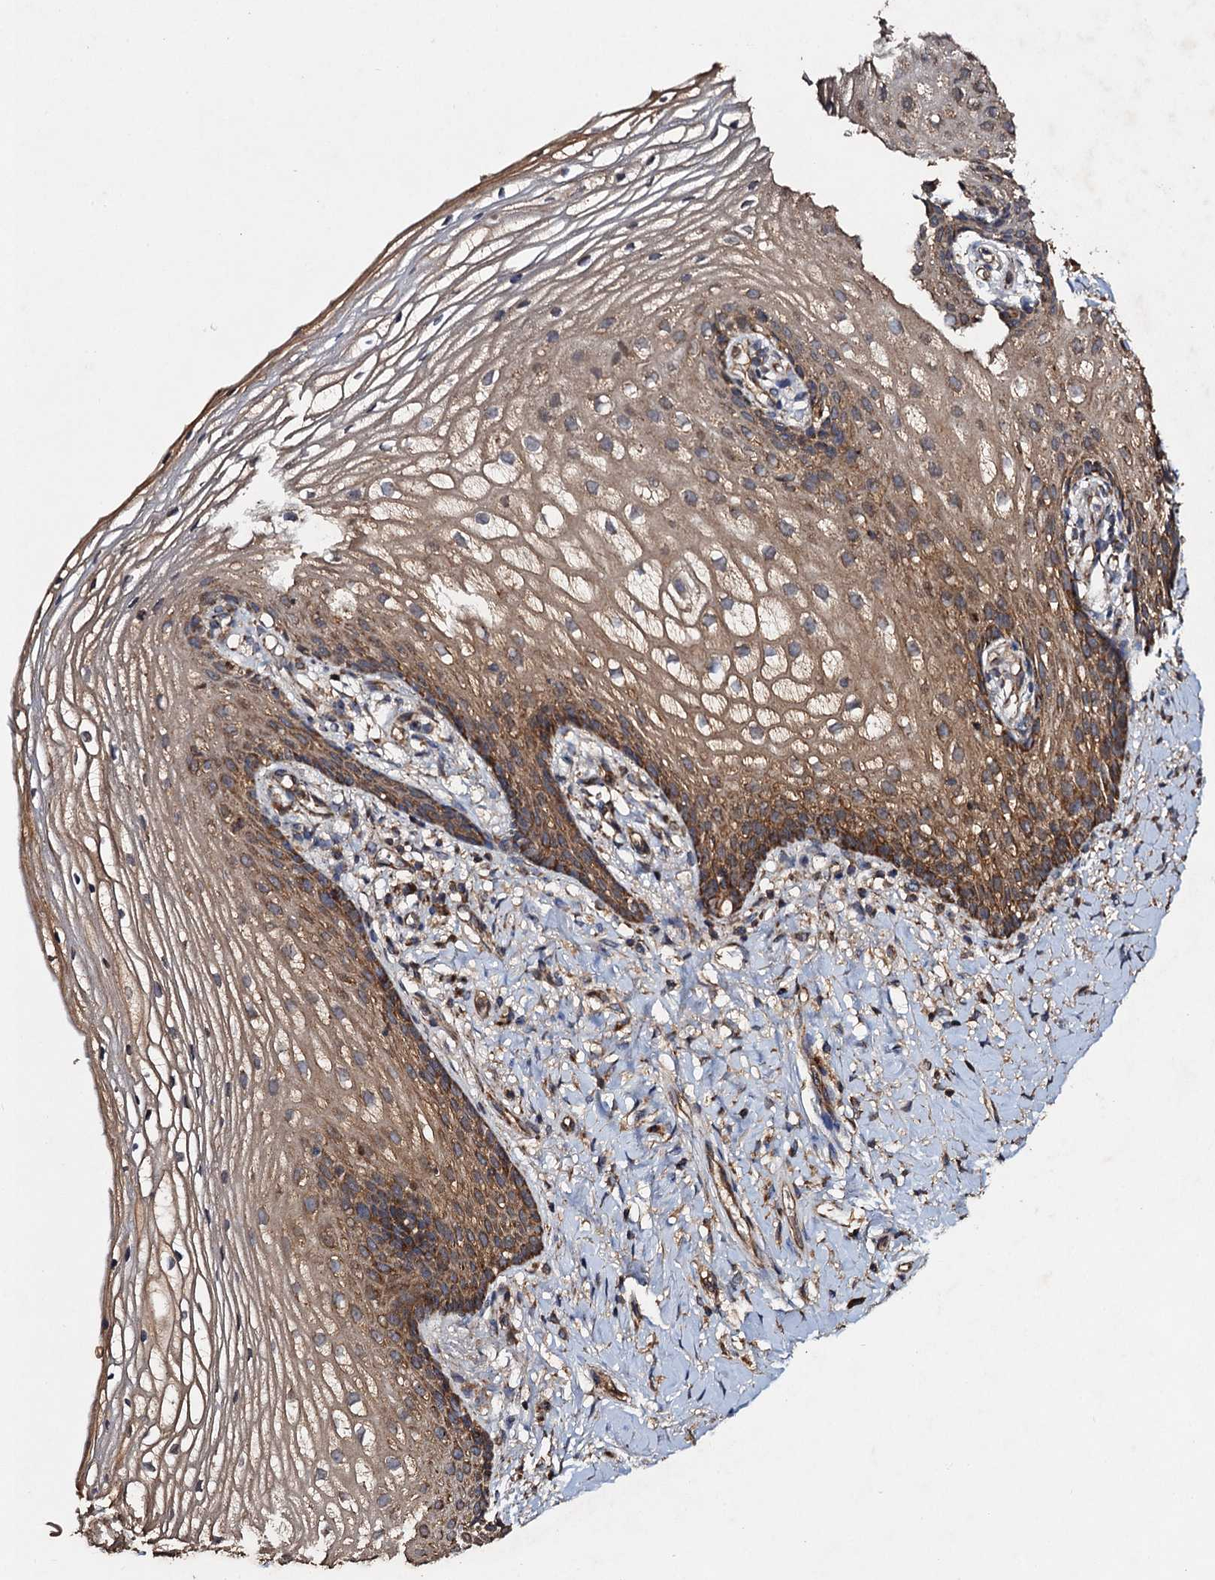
{"staining": {"intensity": "moderate", "quantity": ">75%", "location": "cytoplasmic/membranous"}, "tissue": "vagina", "cell_type": "Squamous epithelial cells", "image_type": "normal", "snomed": [{"axis": "morphology", "description": "Normal tissue, NOS"}, {"axis": "topography", "description": "Vagina"}], "caption": "Moderate cytoplasmic/membranous staining for a protein is identified in approximately >75% of squamous epithelial cells of benign vagina using IHC.", "gene": "NDUFA13", "patient": {"sex": "female", "age": 60}}